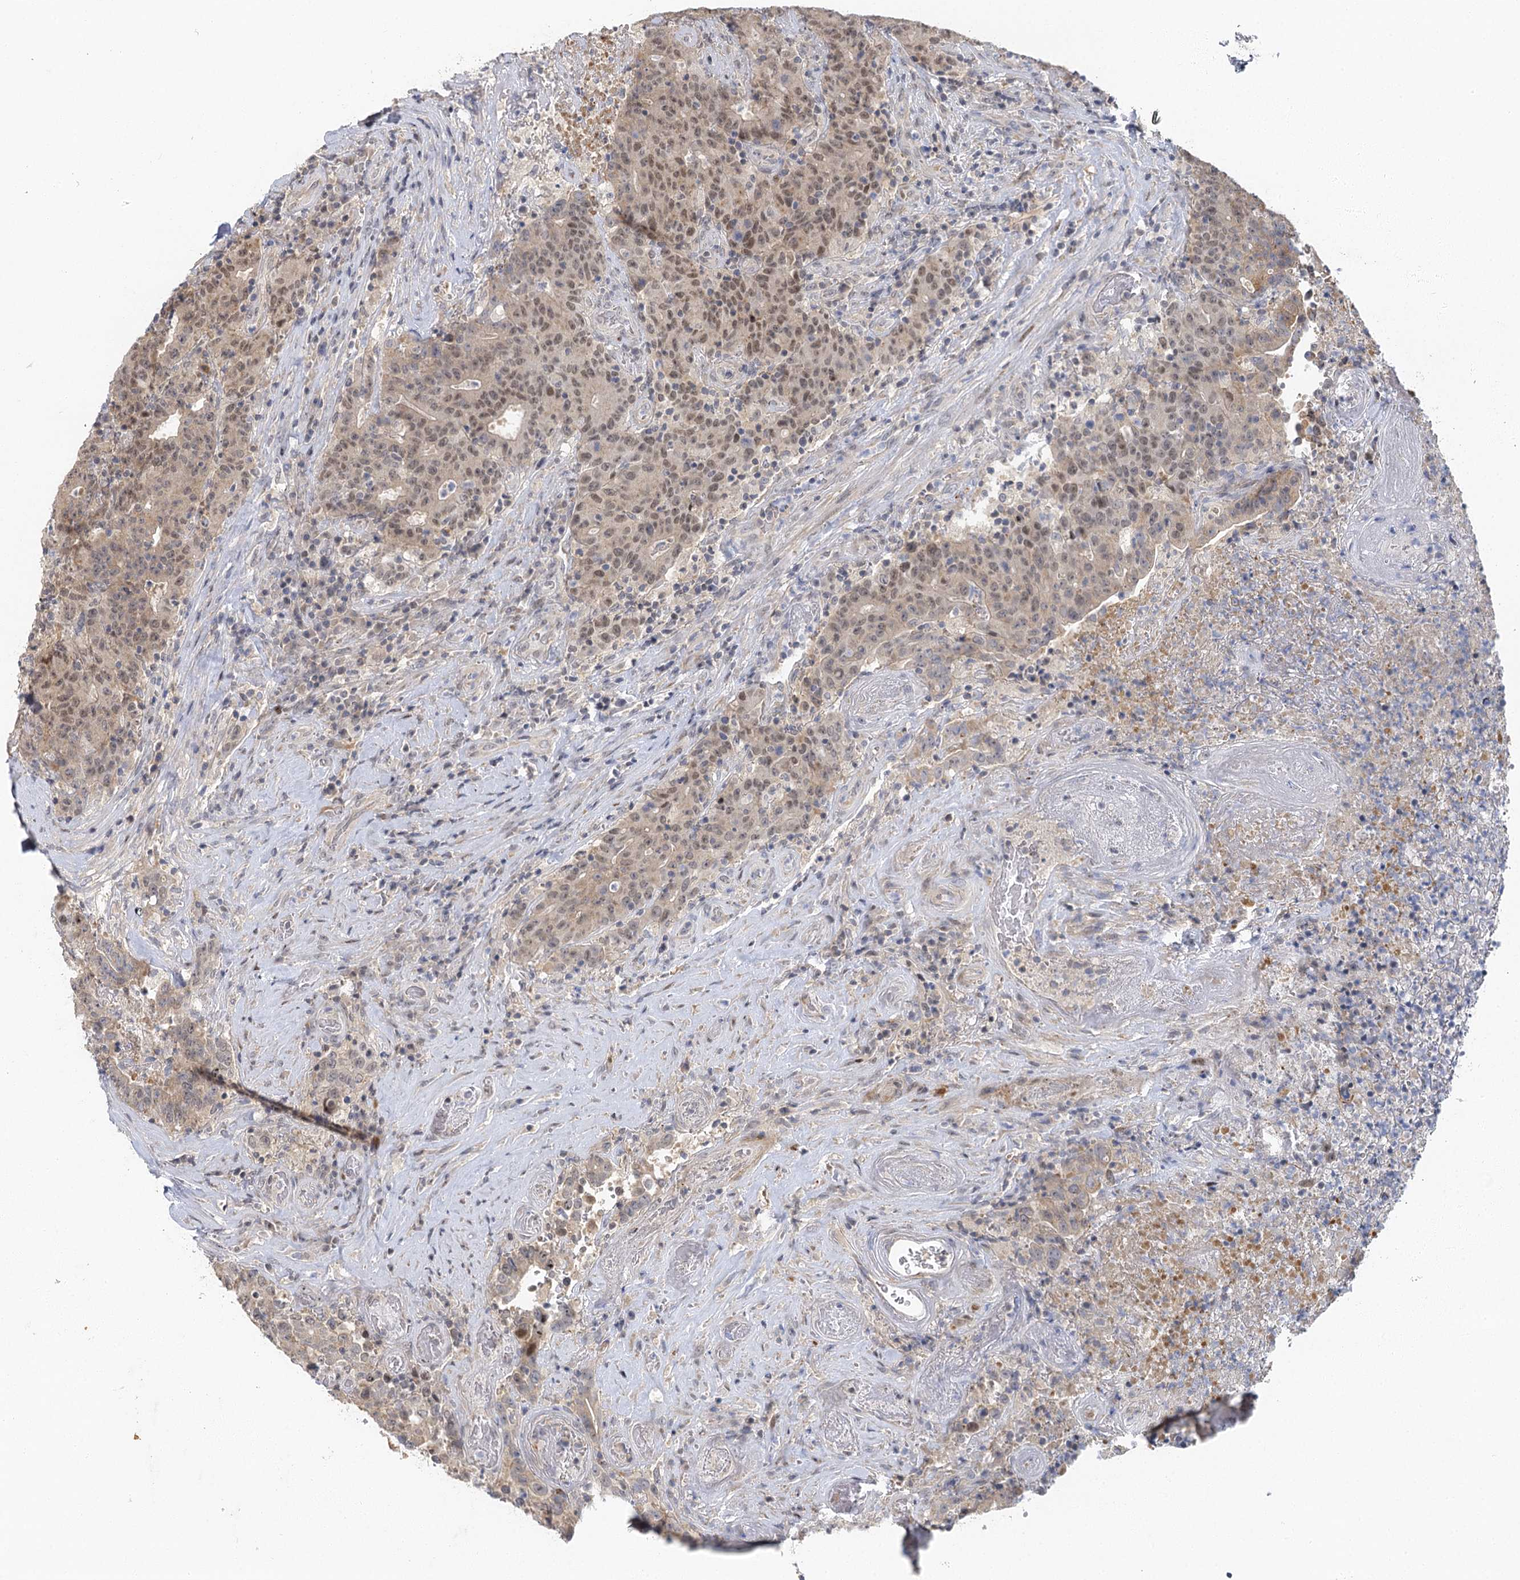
{"staining": {"intensity": "weak", "quantity": ">75%", "location": "nuclear"}, "tissue": "colorectal cancer", "cell_type": "Tumor cells", "image_type": "cancer", "snomed": [{"axis": "morphology", "description": "Adenocarcinoma, NOS"}, {"axis": "topography", "description": "Colon"}], "caption": "IHC (DAB (3,3'-diaminobenzidine)) staining of colorectal adenocarcinoma displays weak nuclear protein expression in approximately >75% of tumor cells.", "gene": "IL11RA", "patient": {"sex": "female", "age": 75}}